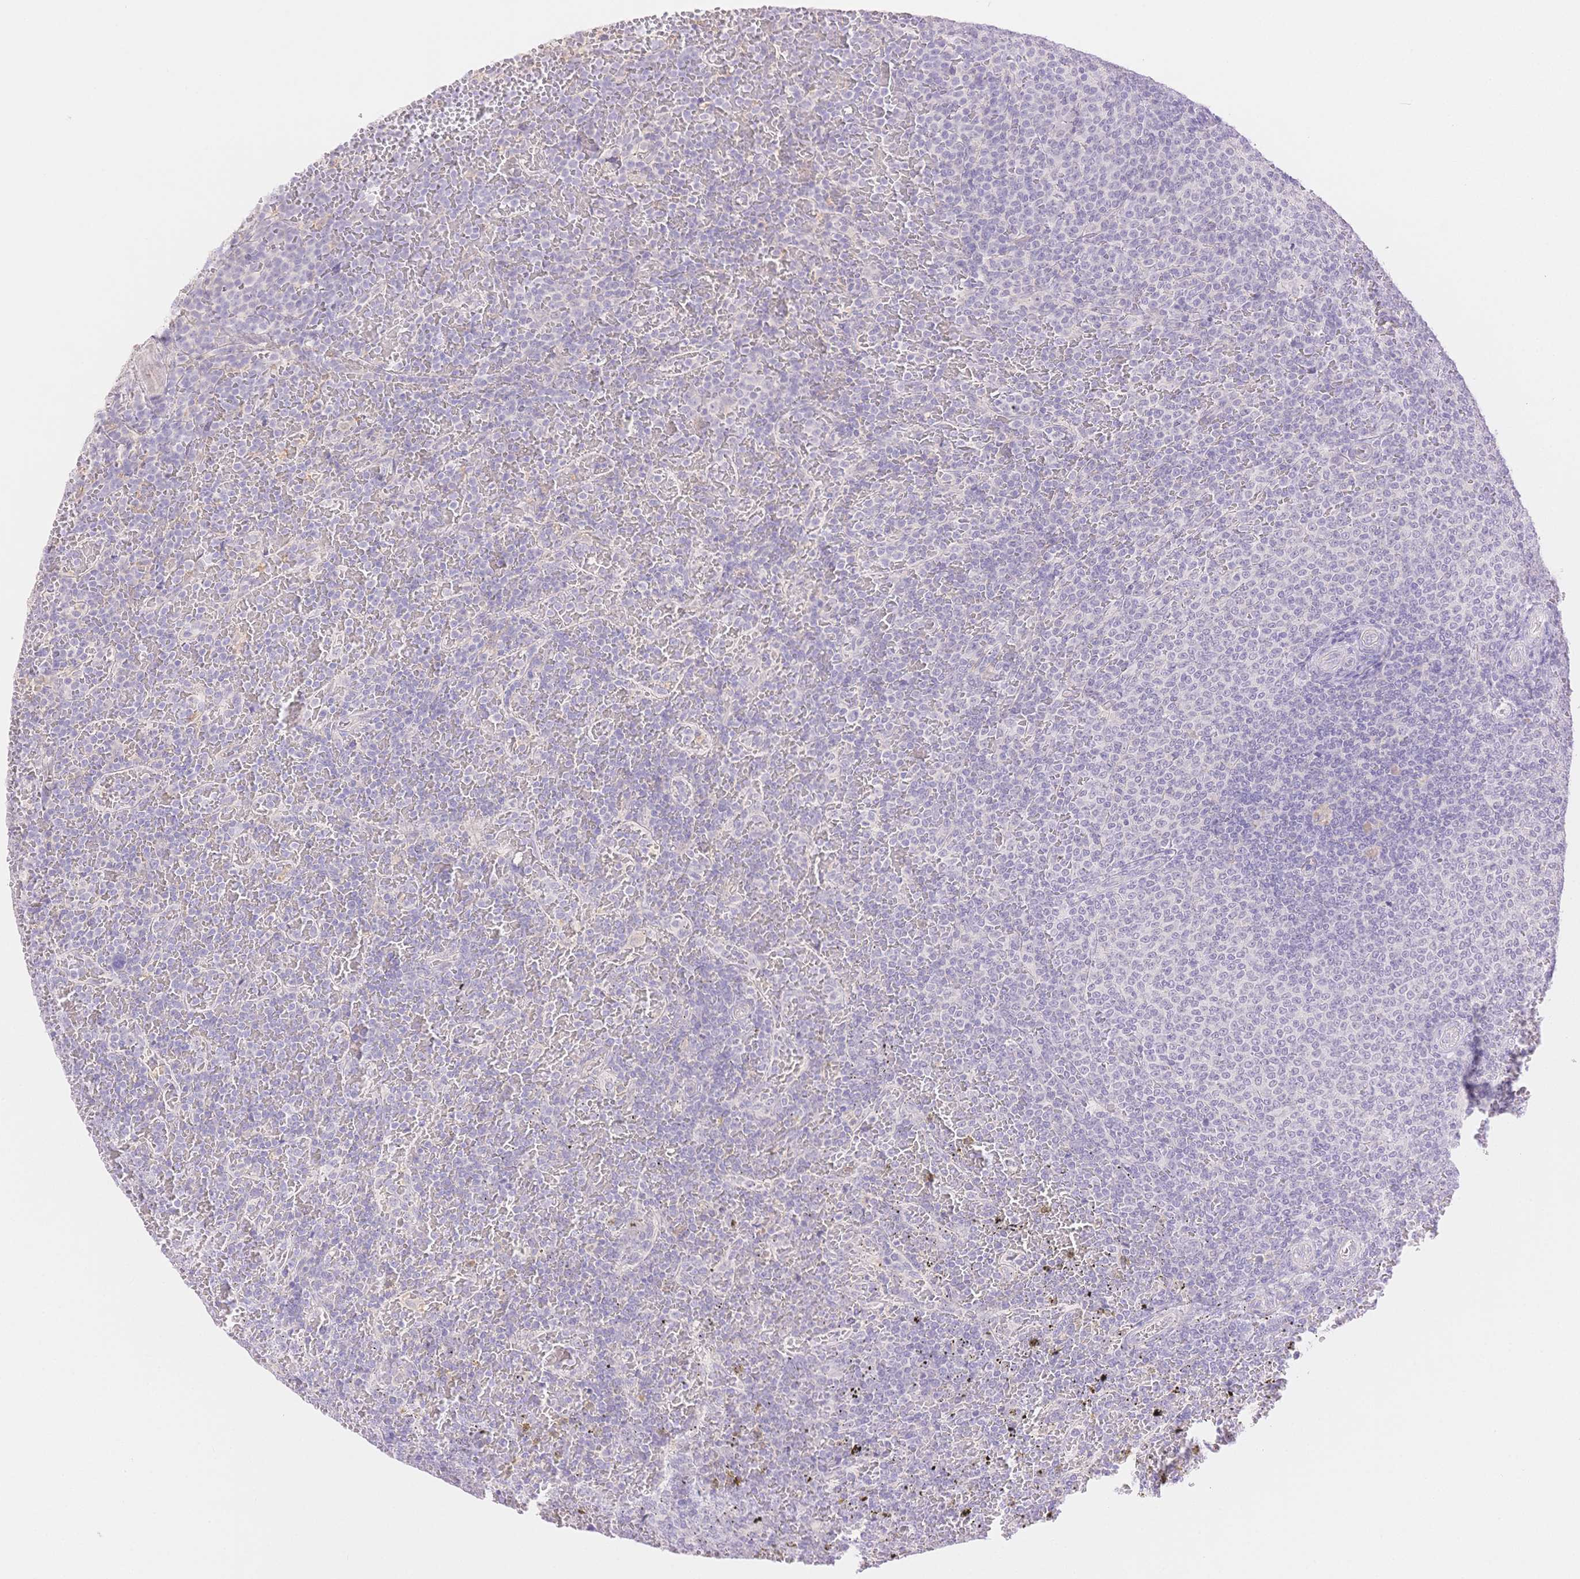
{"staining": {"intensity": "negative", "quantity": "none", "location": "none"}, "tissue": "lymphoma", "cell_type": "Tumor cells", "image_type": "cancer", "snomed": [{"axis": "morphology", "description": "Malignant lymphoma, non-Hodgkin's type, Low grade"}, {"axis": "topography", "description": "Spleen"}], "caption": "Immunohistochemistry image of neoplastic tissue: human low-grade malignant lymphoma, non-Hodgkin's type stained with DAB shows no significant protein expression in tumor cells.", "gene": "WDR54", "patient": {"sex": "female", "age": 77}}